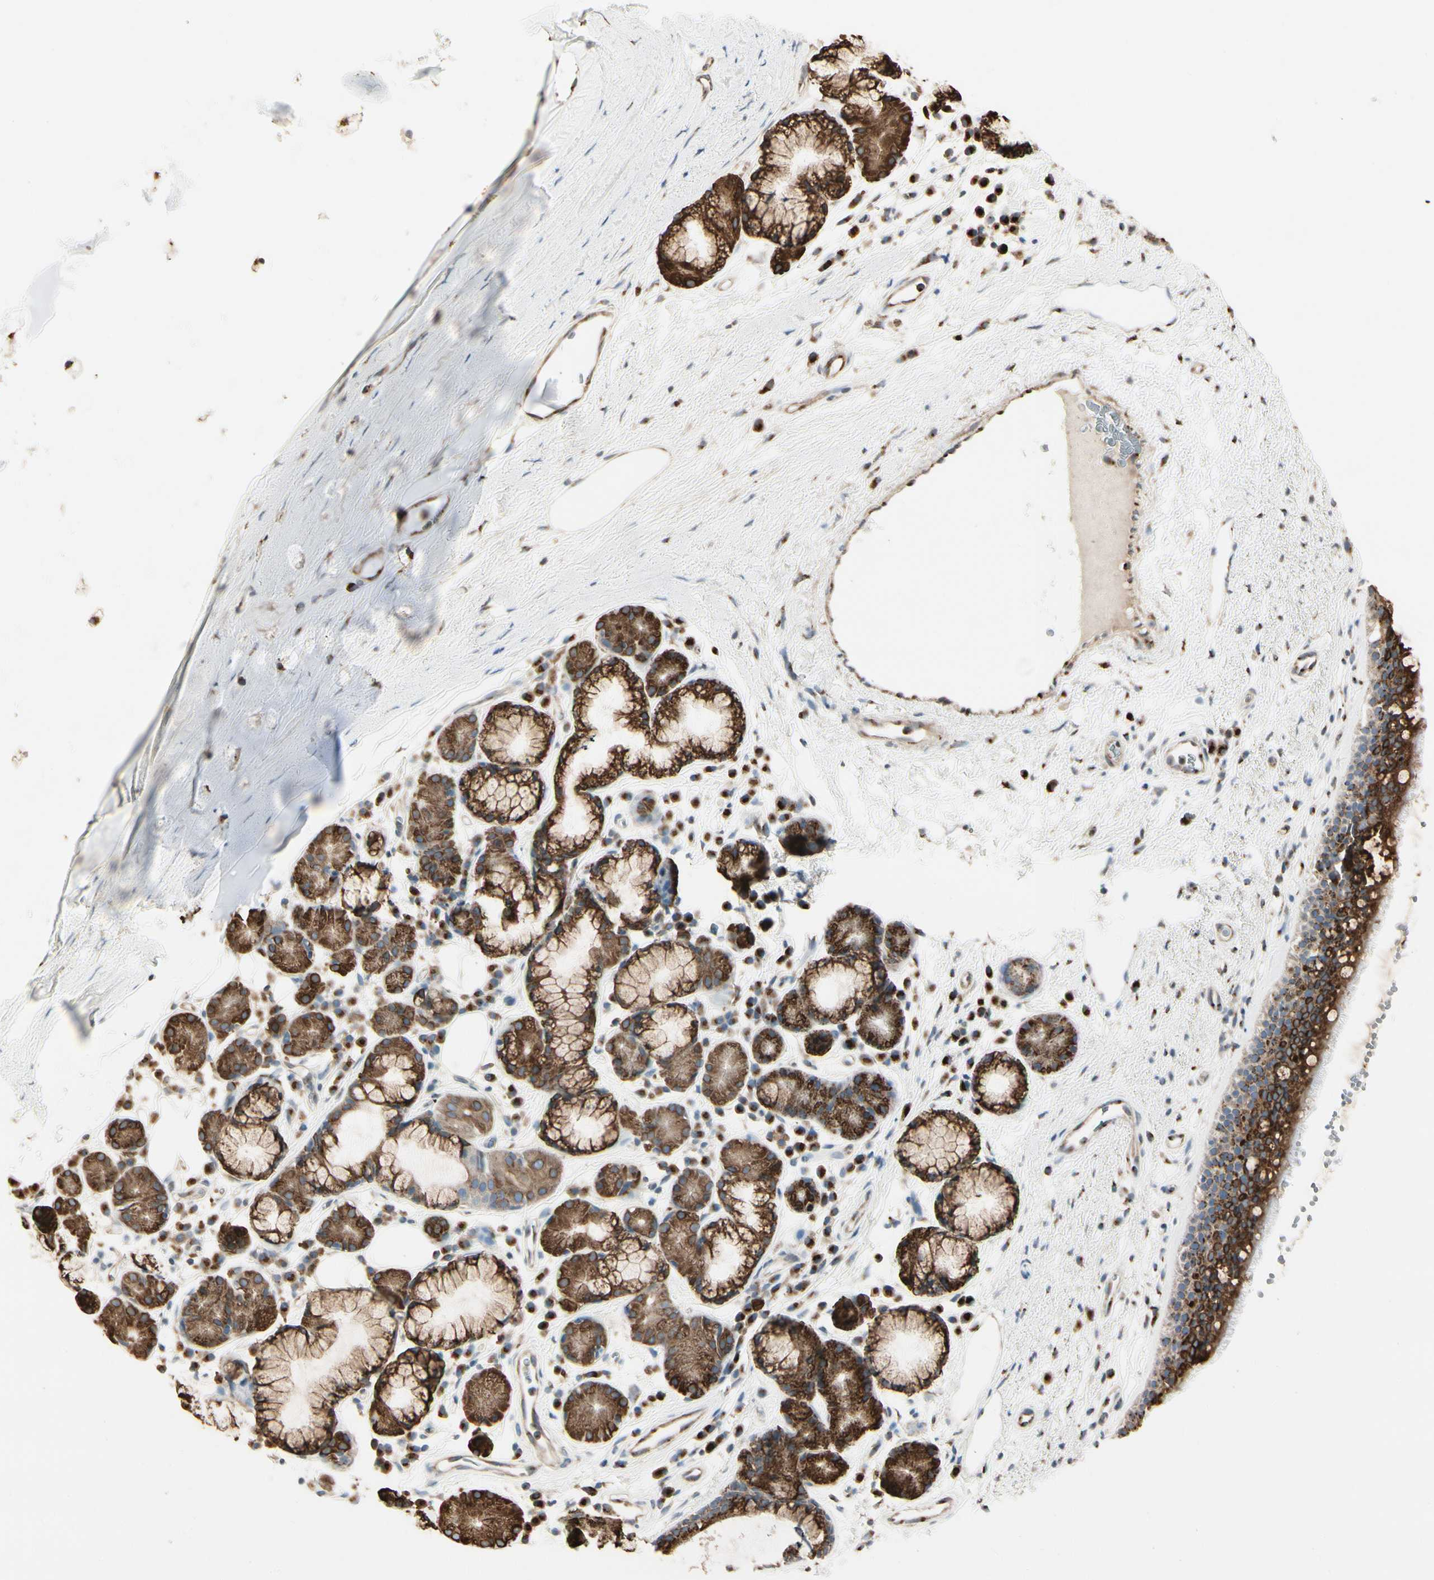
{"staining": {"intensity": "strong", "quantity": "25%-75%", "location": "cytoplasmic/membranous,nuclear"}, "tissue": "bronchus", "cell_type": "Respiratory epithelial cells", "image_type": "normal", "snomed": [{"axis": "morphology", "description": "Normal tissue, NOS"}, {"axis": "topography", "description": "Bronchus"}], "caption": "Immunohistochemical staining of benign human bronchus displays strong cytoplasmic/membranous,nuclear protein positivity in approximately 25%-75% of respiratory epithelial cells.", "gene": "NUCB2", "patient": {"sex": "female", "age": 54}}